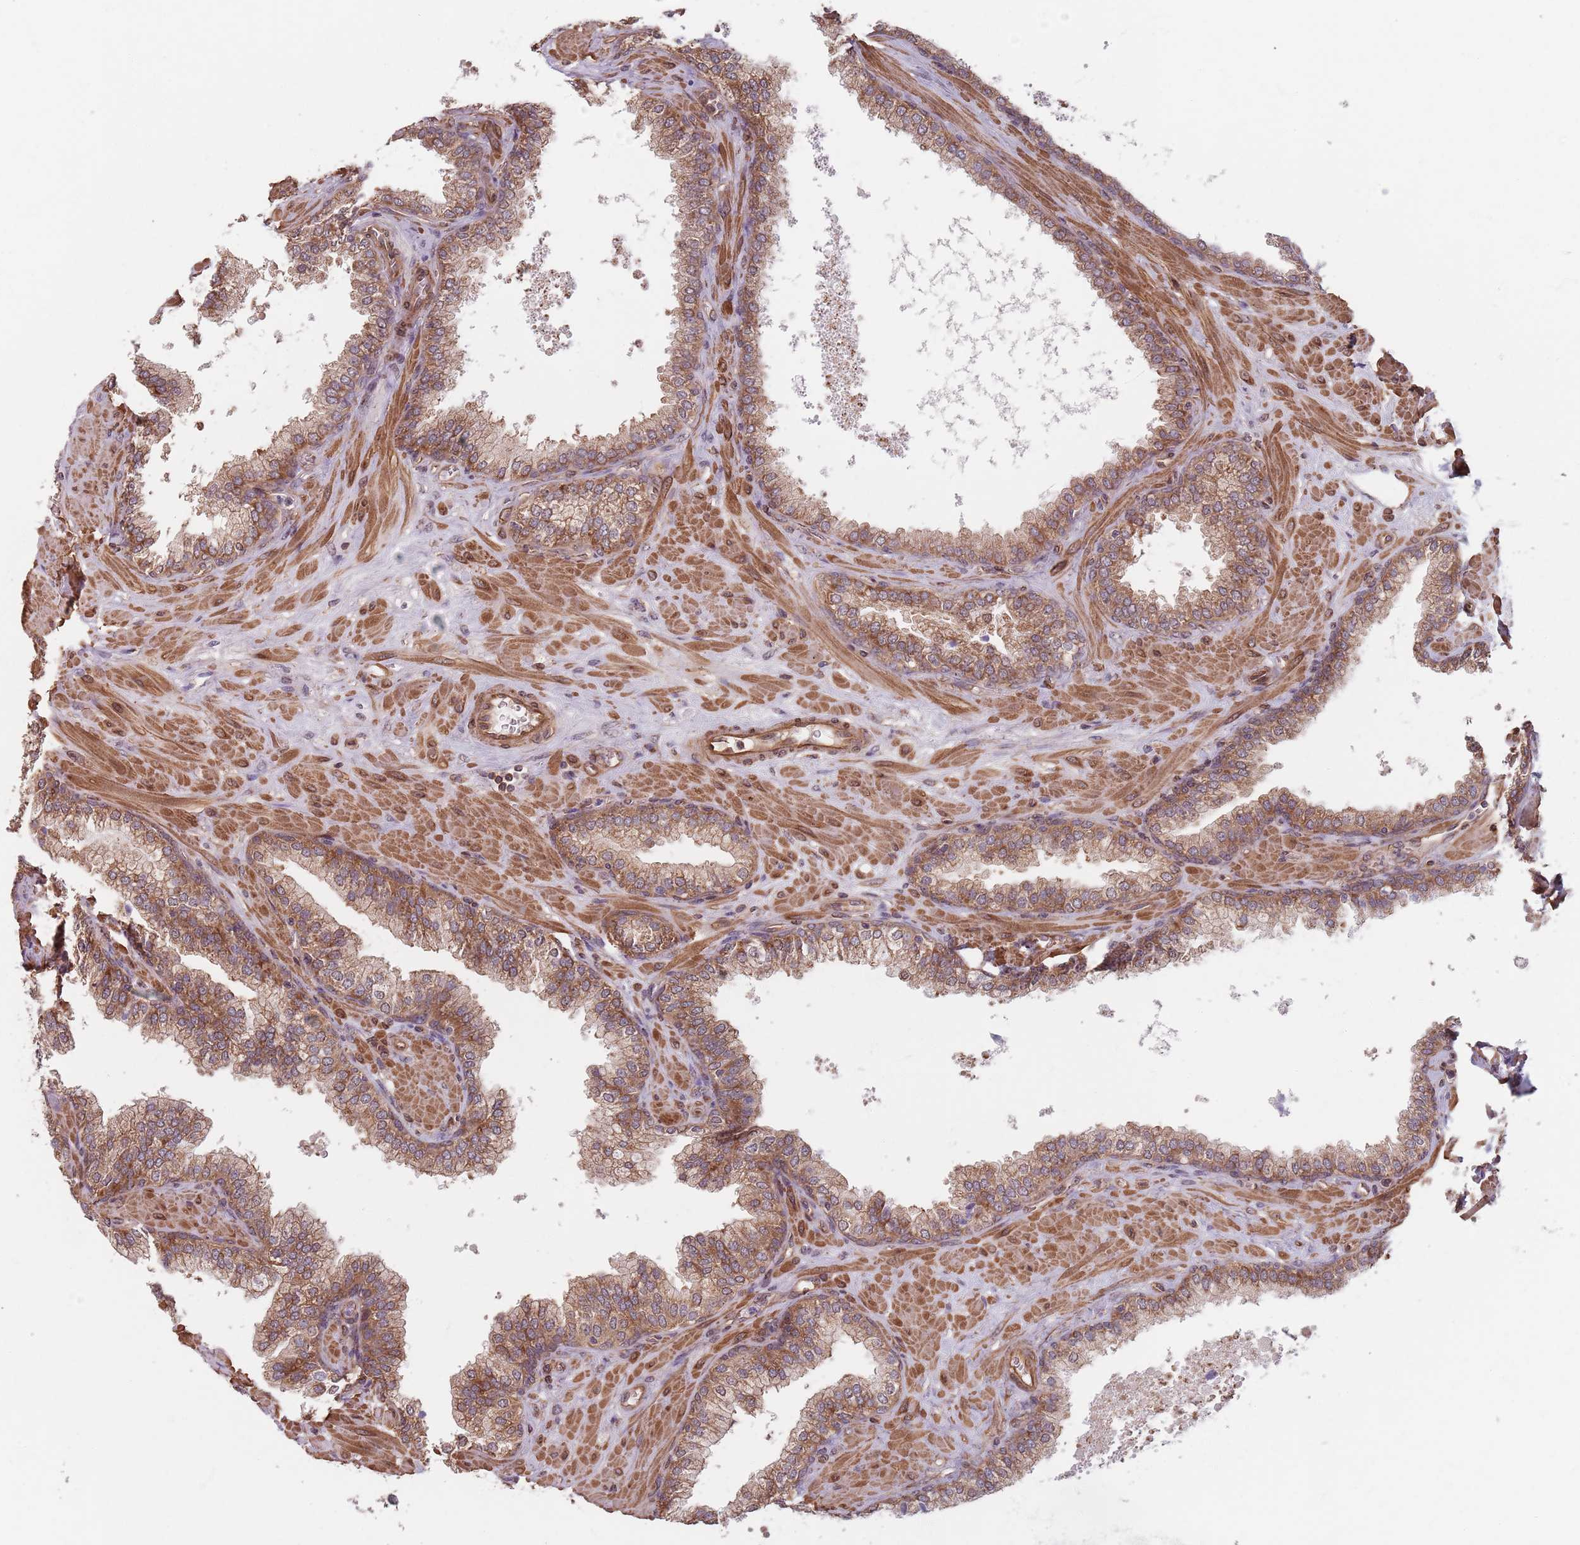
{"staining": {"intensity": "moderate", "quantity": ">75%", "location": "cytoplasmic/membranous"}, "tissue": "prostate", "cell_type": "Glandular cells", "image_type": "normal", "snomed": [{"axis": "morphology", "description": "Normal tissue, NOS"}, {"axis": "topography", "description": "Prostate"}], "caption": "A photomicrograph showing moderate cytoplasmic/membranous expression in about >75% of glandular cells in normal prostate, as visualized by brown immunohistochemical staining.", "gene": "NOTCH3", "patient": {"sex": "male", "age": 60}}